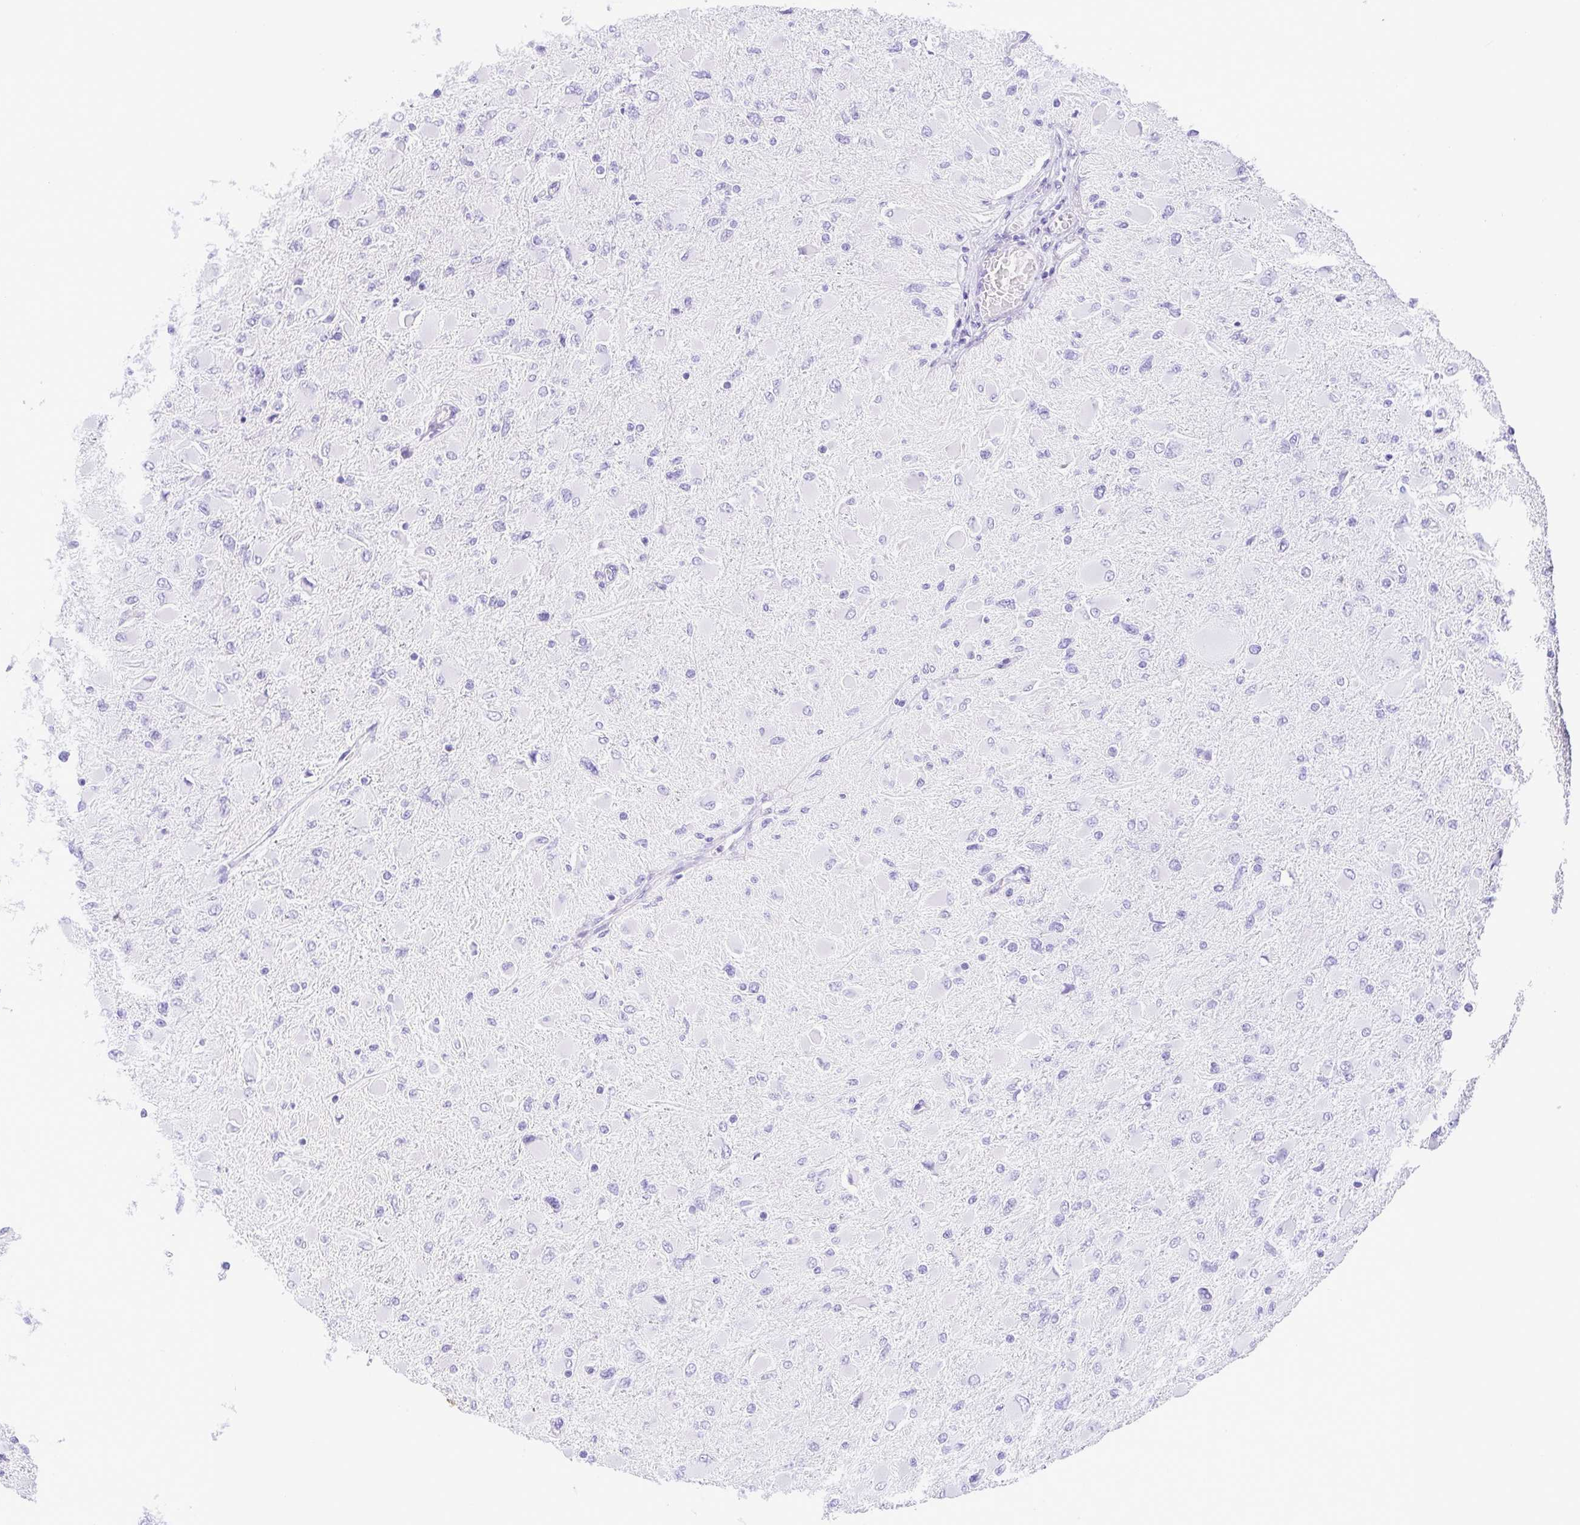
{"staining": {"intensity": "negative", "quantity": "none", "location": "none"}, "tissue": "glioma", "cell_type": "Tumor cells", "image_type": "cancer", "snomed": [{"axis": "morphology", "description": "Glioma, malignant, High grade"}, {"axis": "topography", "description": "Cerebral cortex"}], "caption": "The image shows no significant positivity in tumor cells of malignant glioma (high-grade).", "gene": "CDSN", "patient": {"sex": "female", "age": 36}}